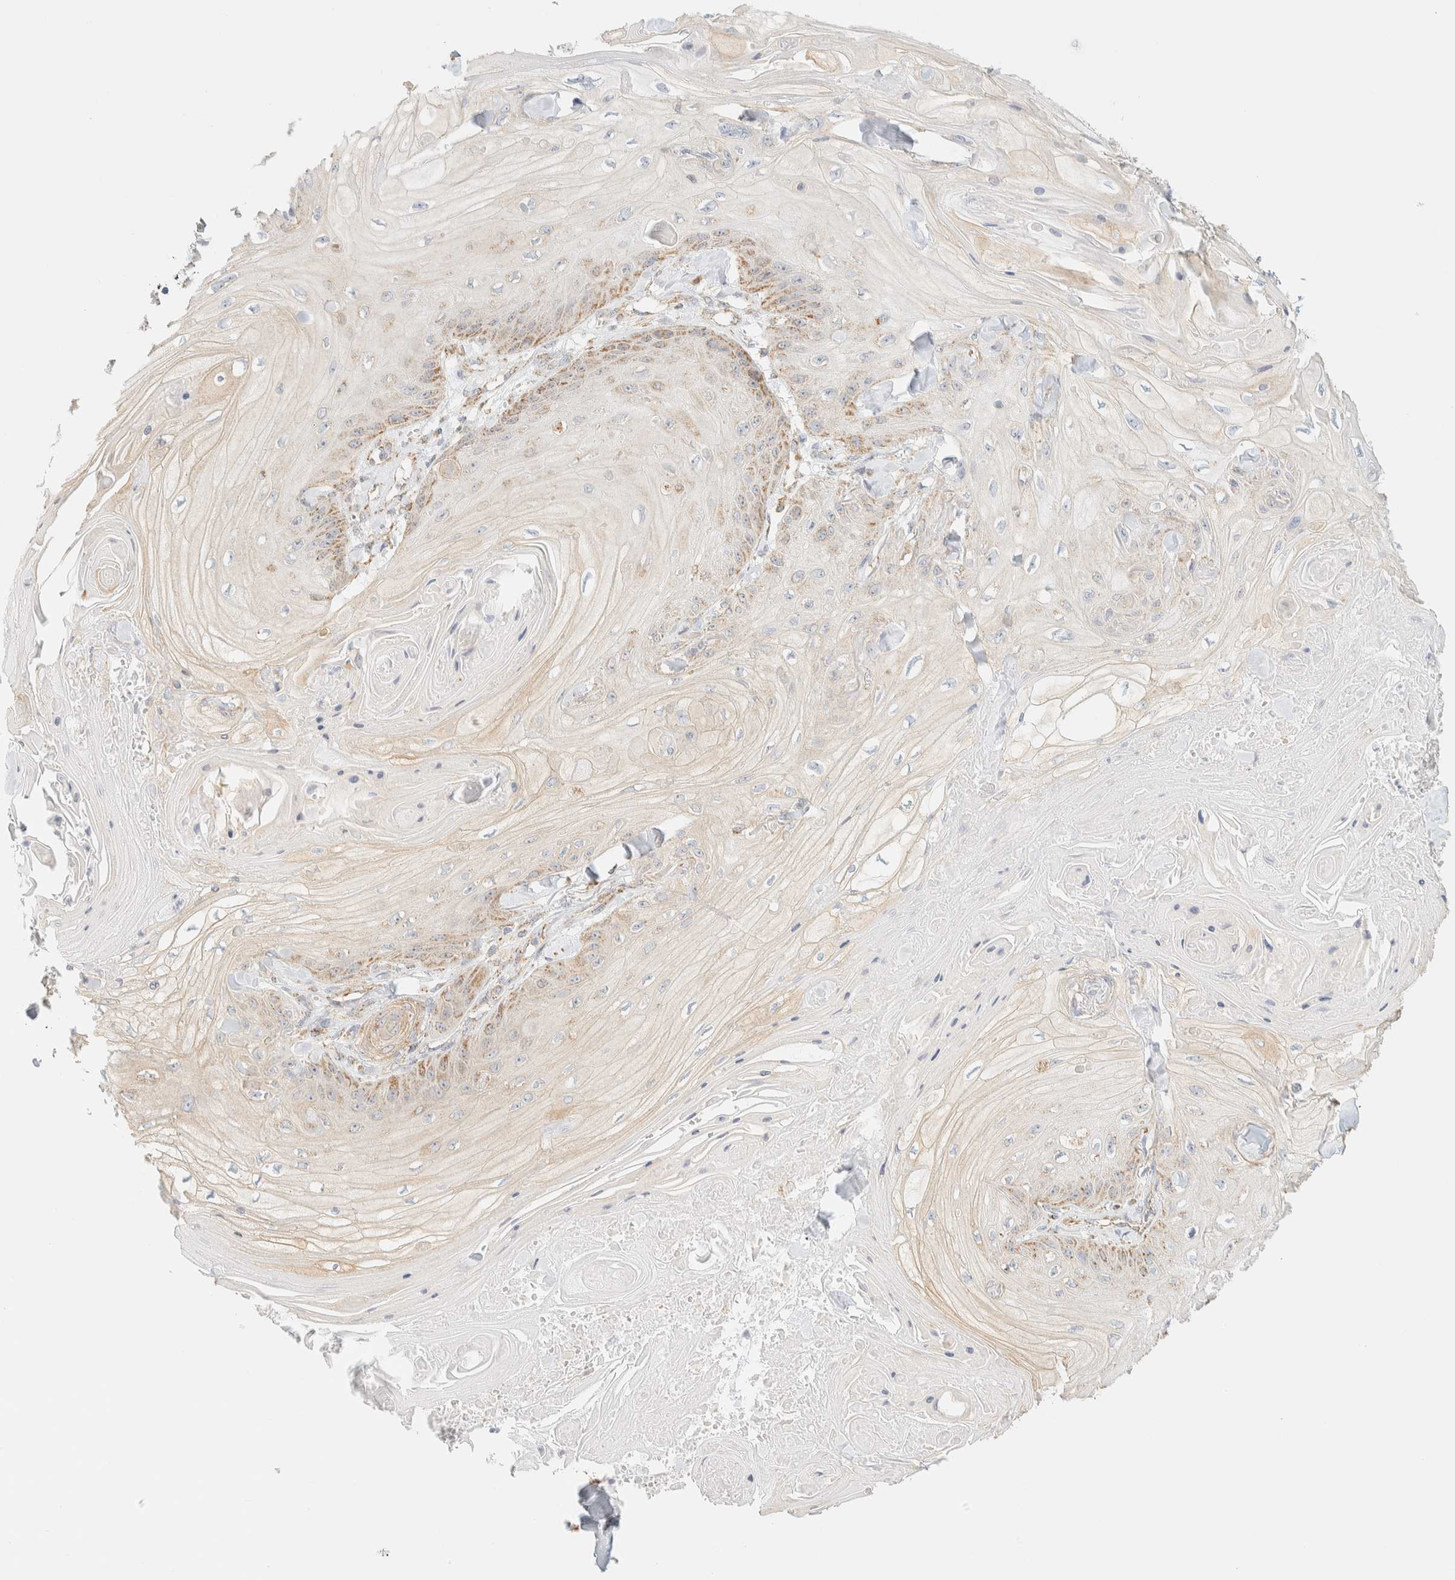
{"staining": {"intensity": "moderate", "quantity": "<25%", "location": "cytoplasmic/membranous"}, "tissue": "skin cancer", "cell_type": "Tumor cells", "image_type": "cancer", "snomed": [{"axis": "morphology", "description": "Squamous cell carcinoma, NOS"}, {"axis": "topography", "description": "Skin"}], "caption": "Tumor cells reveal low levels of moderate cytoplasmic/membranous staining in about <25% of cells in skin cancer (squamous cell carcinoma). Nuclei are stained in blue.", "gene": "APBB2", "patient": {"sex": "male", "age": 74}}